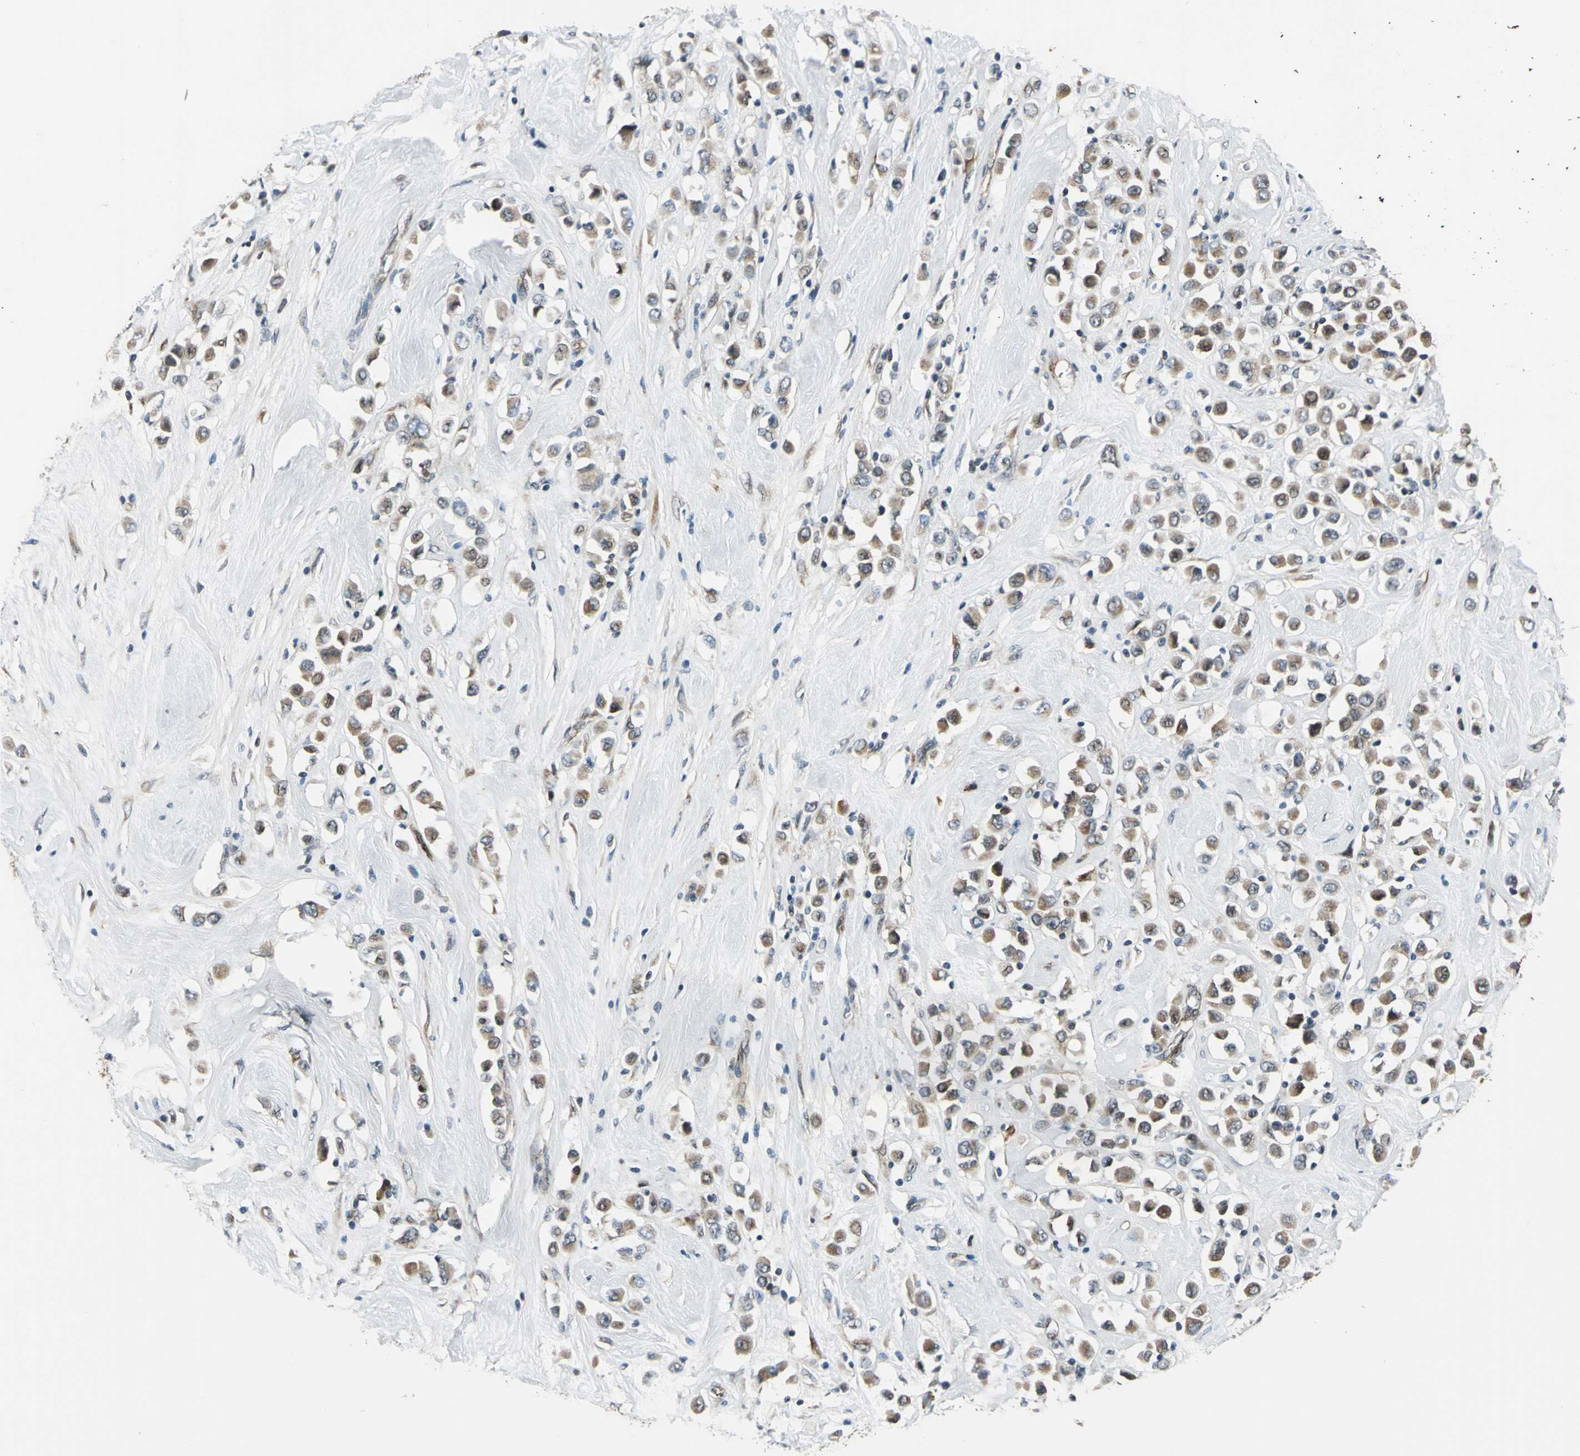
{"staining": {"intensity": "moderate", "quantity": ">75%", "location": "cytoplasmic/membranous,nuclear"}, "tissue": "breast cancer", "cell_type": "Tumor cells", "image_type": "cancer", "snomed": [{"axis": "morphology", "description": "Duct carcinoma"}, {"axis": "topography", "description": "Breast"}], "caption": "Moderate cytoplasmic/membranous and nuclear positivity for a protein is identified in approximately >75% of tumor cells of infiltrating ductal carcinoma (breast) using immunohistochemistry (IHC).", "gene": "EXD2", "patient": {"sex": "female", "age": 61}}